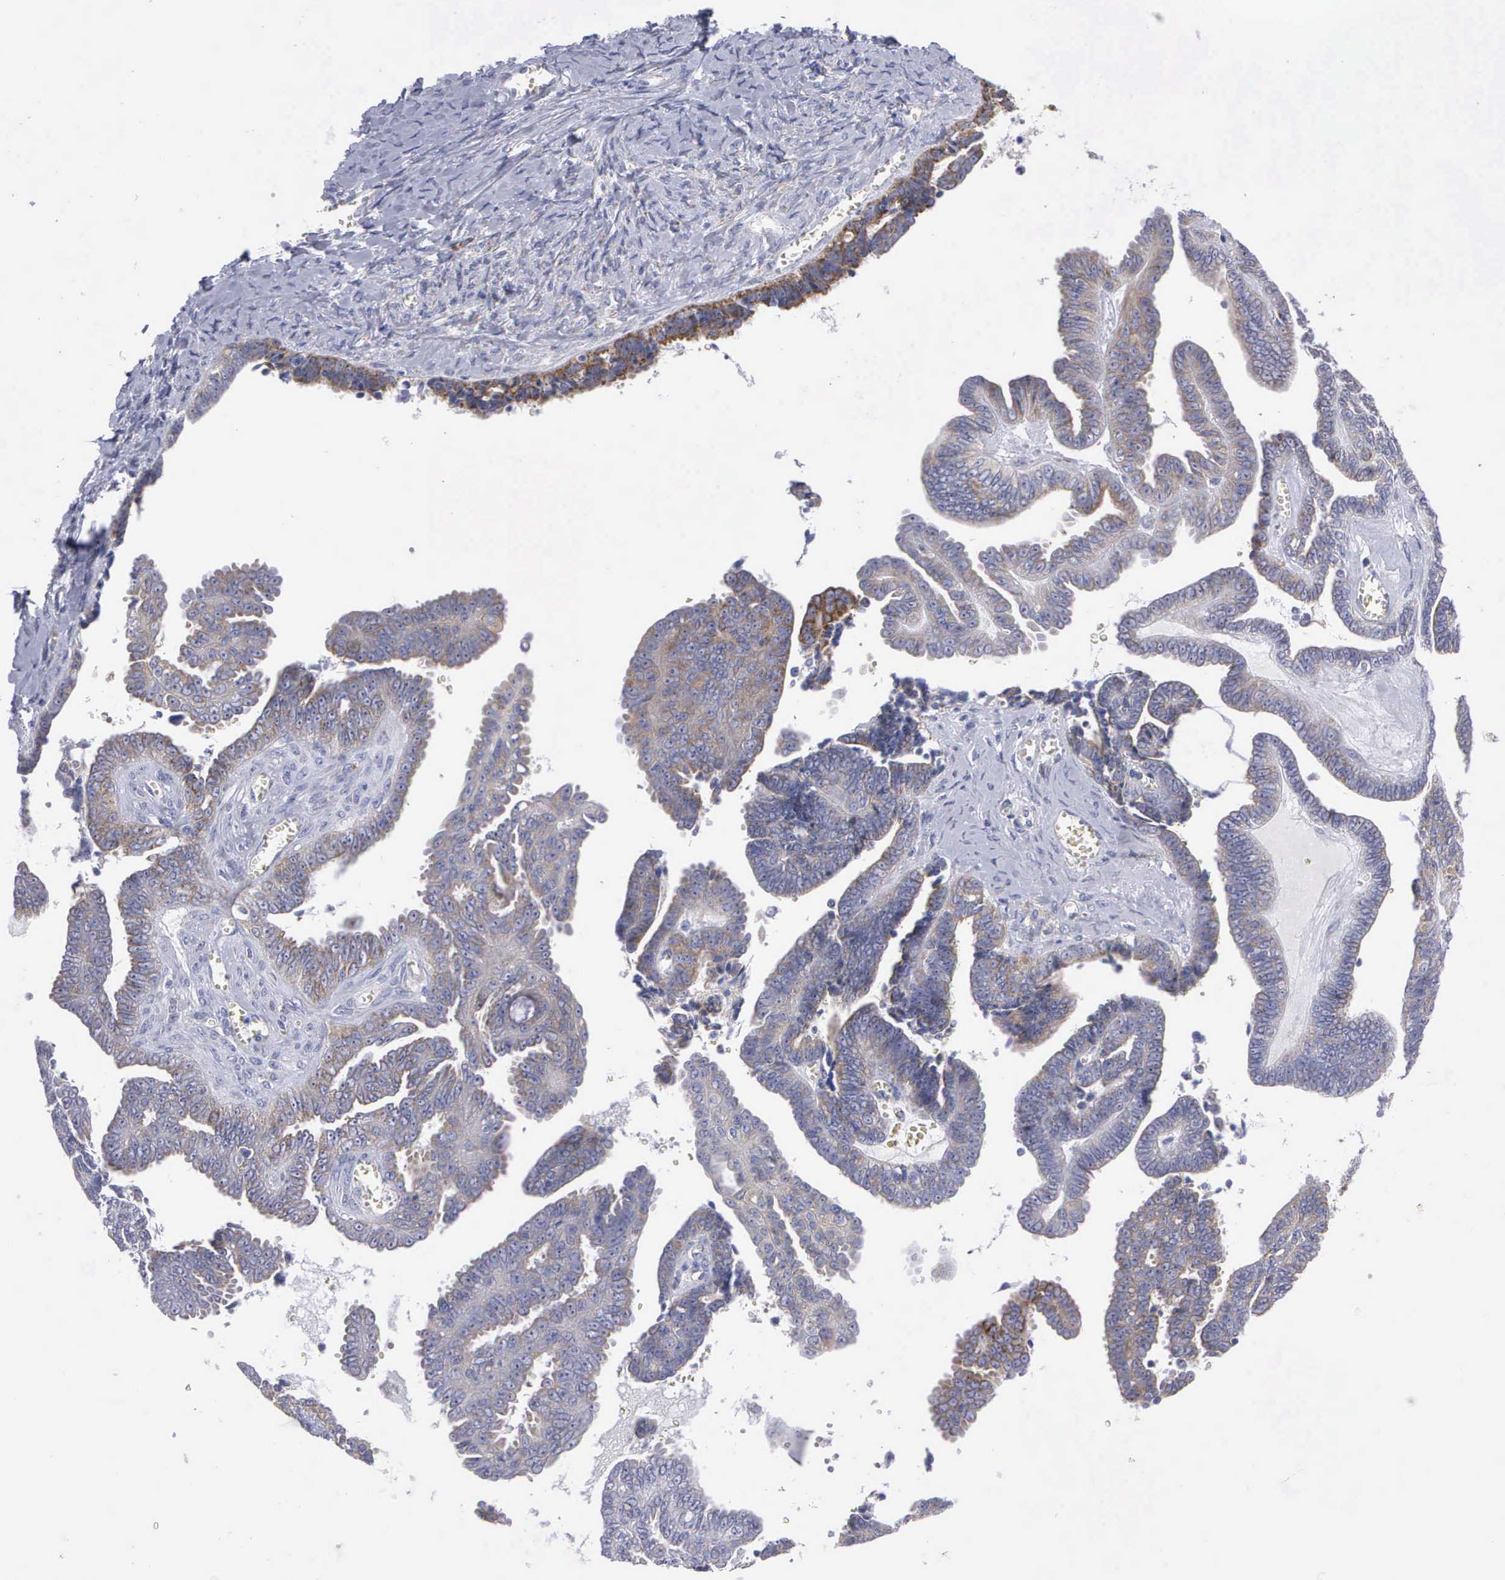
{"staining": {"intensity": "moderate", "quantity": ">75%", "location": "cytoplasmic/membranous"}, "tissue": "ovarian cancer", "cell_type": "Tumor cells", "image_type": "cancer", "snomed": [{"axis": "morphology", "description": "Cystadenocarcinoma, serous, NOS"}, {"axis": "topography", "description": "Ovary"}], "caption": "Protein staining of serous cystadenocarcinoma (ovarian) tissue demonstrates moderate cytoplasmic/membranous positivity in about >75% of tumor cells.", "gene": "APOOL", "patient": {"sex": "female", "age": 71}}